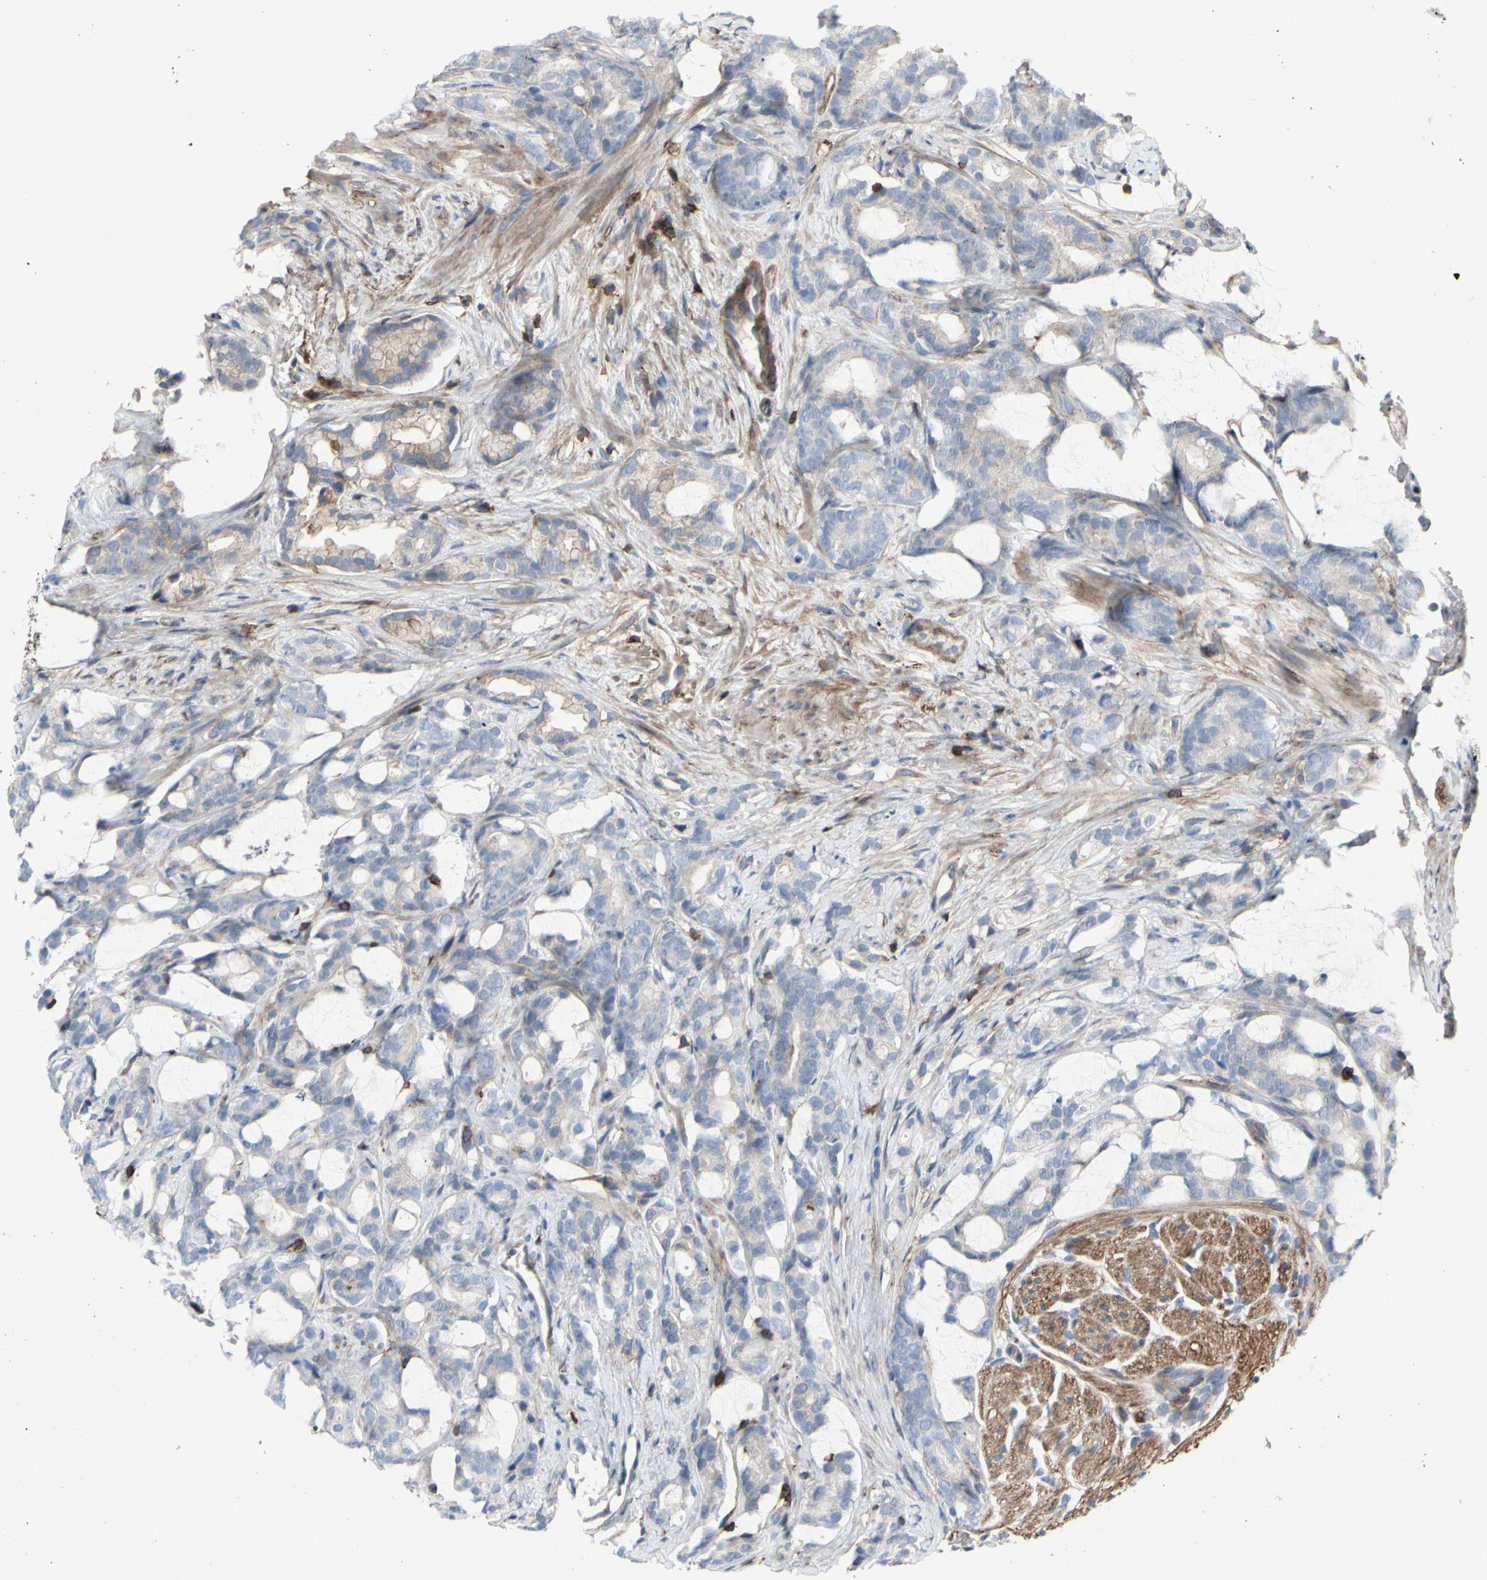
{"staining": {"intensity": "weak", "quantity": ">75%", "location": "cytoplasmic/membranous"}, "tissue": "prostate cancer", "cell_type": "Tumor cells", "image_type": "cancer", "snomed": [{"axis": "morphology", "description": "Adenocarcinoma, Low grade"}, {"axis": "topography", "description": "Prostate"}], "caption": "High-power microscopy captured an immunohistochemistry (IHC) photomicrograph of prostate adenocarcinoma (low-grade), revealing weak cytoplasmic/membranous positivity in about >75% of tumor cells.", "gene": "ANXA6", "patient": {"sex": "male", "age": 58}}